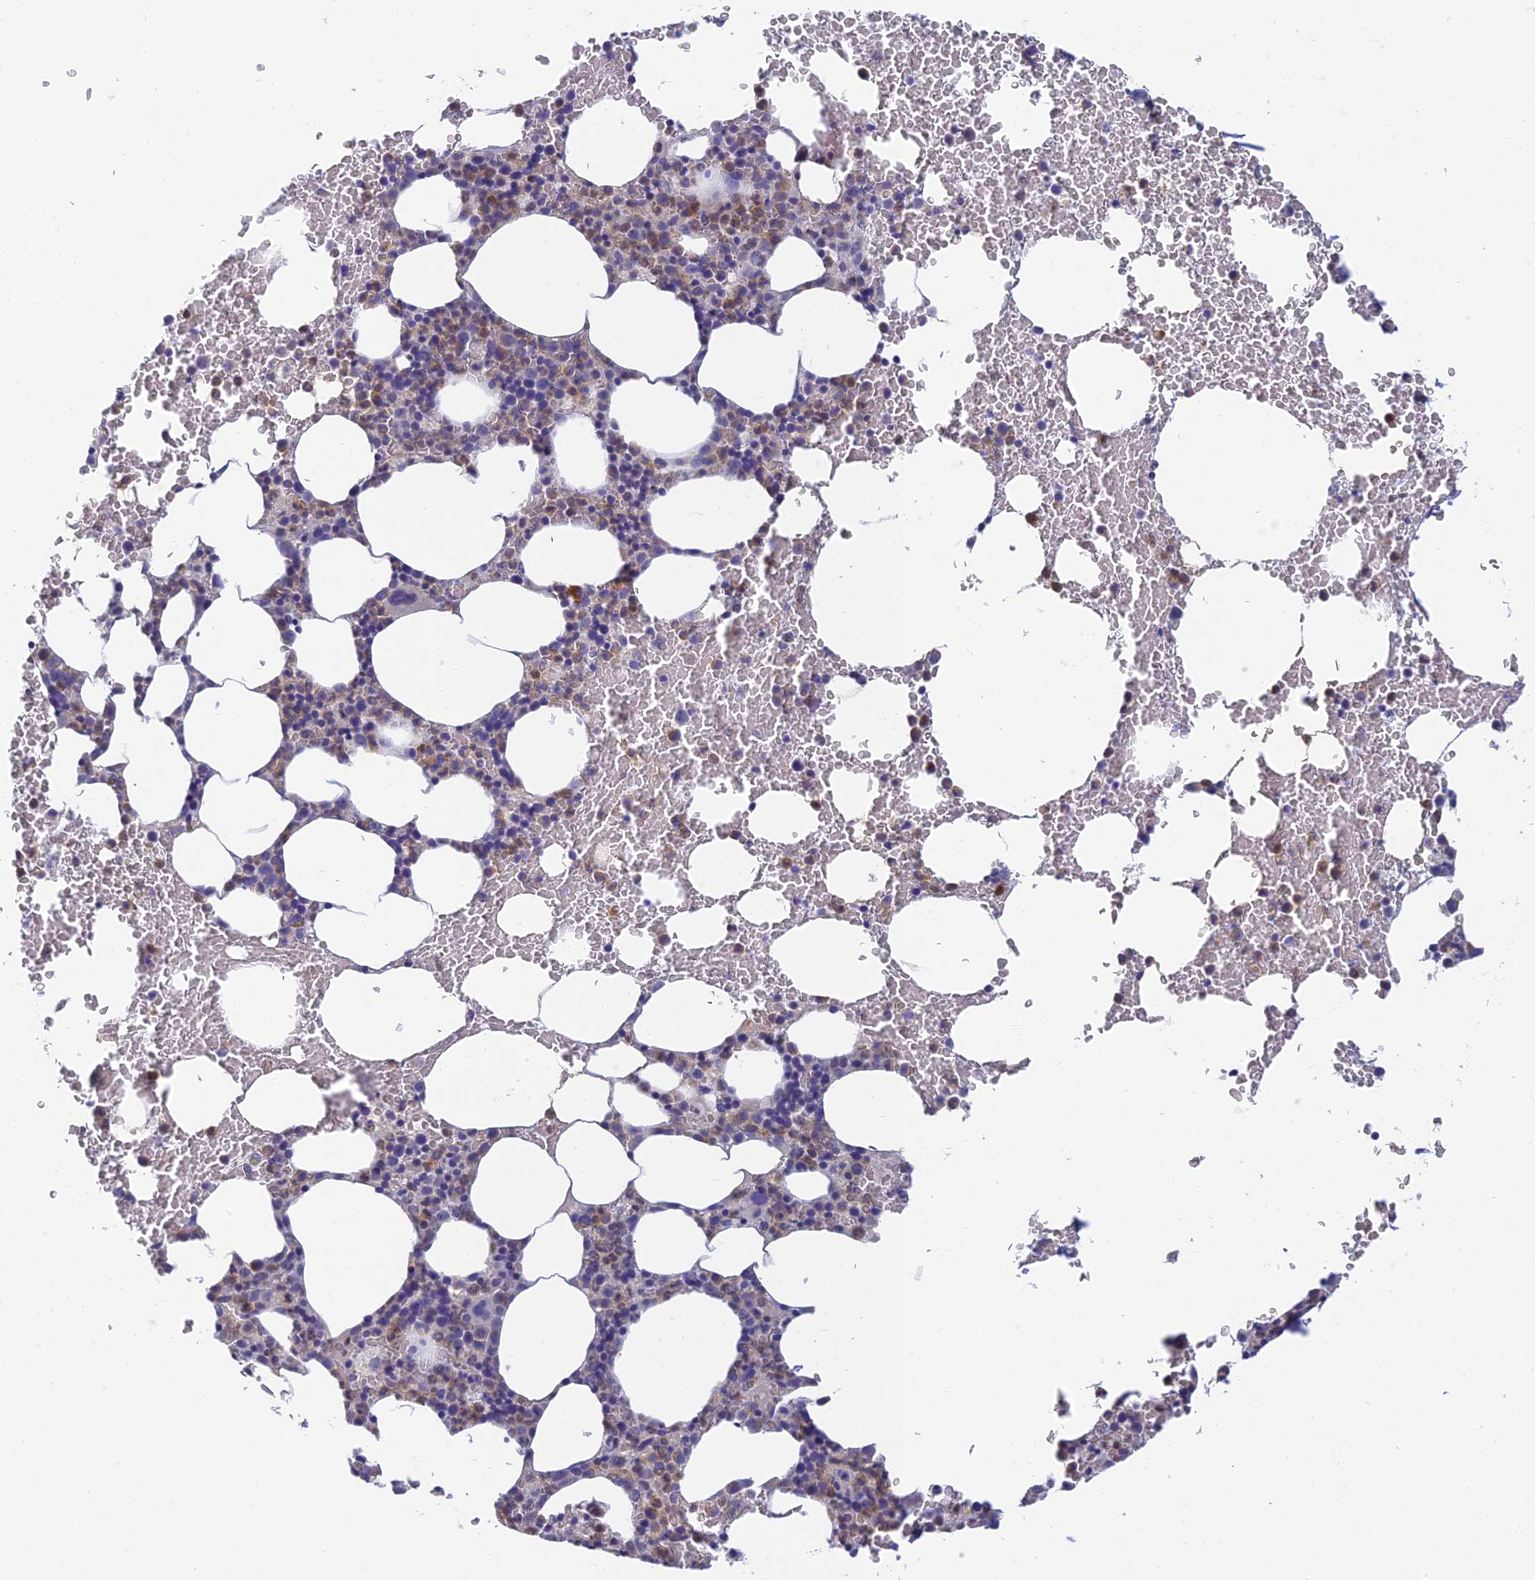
{"staining": {"intensity": "weak", "quantity": "<25%", "location": "cytoplasmic/membranous"}, "tissue": "bone marrow", "cell_type": "Hematopoietic cells", "image_type": "normal", "snomed": [{"axis": "morphology", "description": "Normal tissue, NOS"}, {"axis": "morphology", "description": "Inflammation, NOS"}, {"axis": "topography", "description": "Bone marrow"}], "caption": "Immunohistochemistry micrograph of normal bone marrow stained for a protein (brown), which demonstrates no expression in hematopoietic cells.", "gene": "INTS13", "patient": {"sex": "female", "age": 78}}